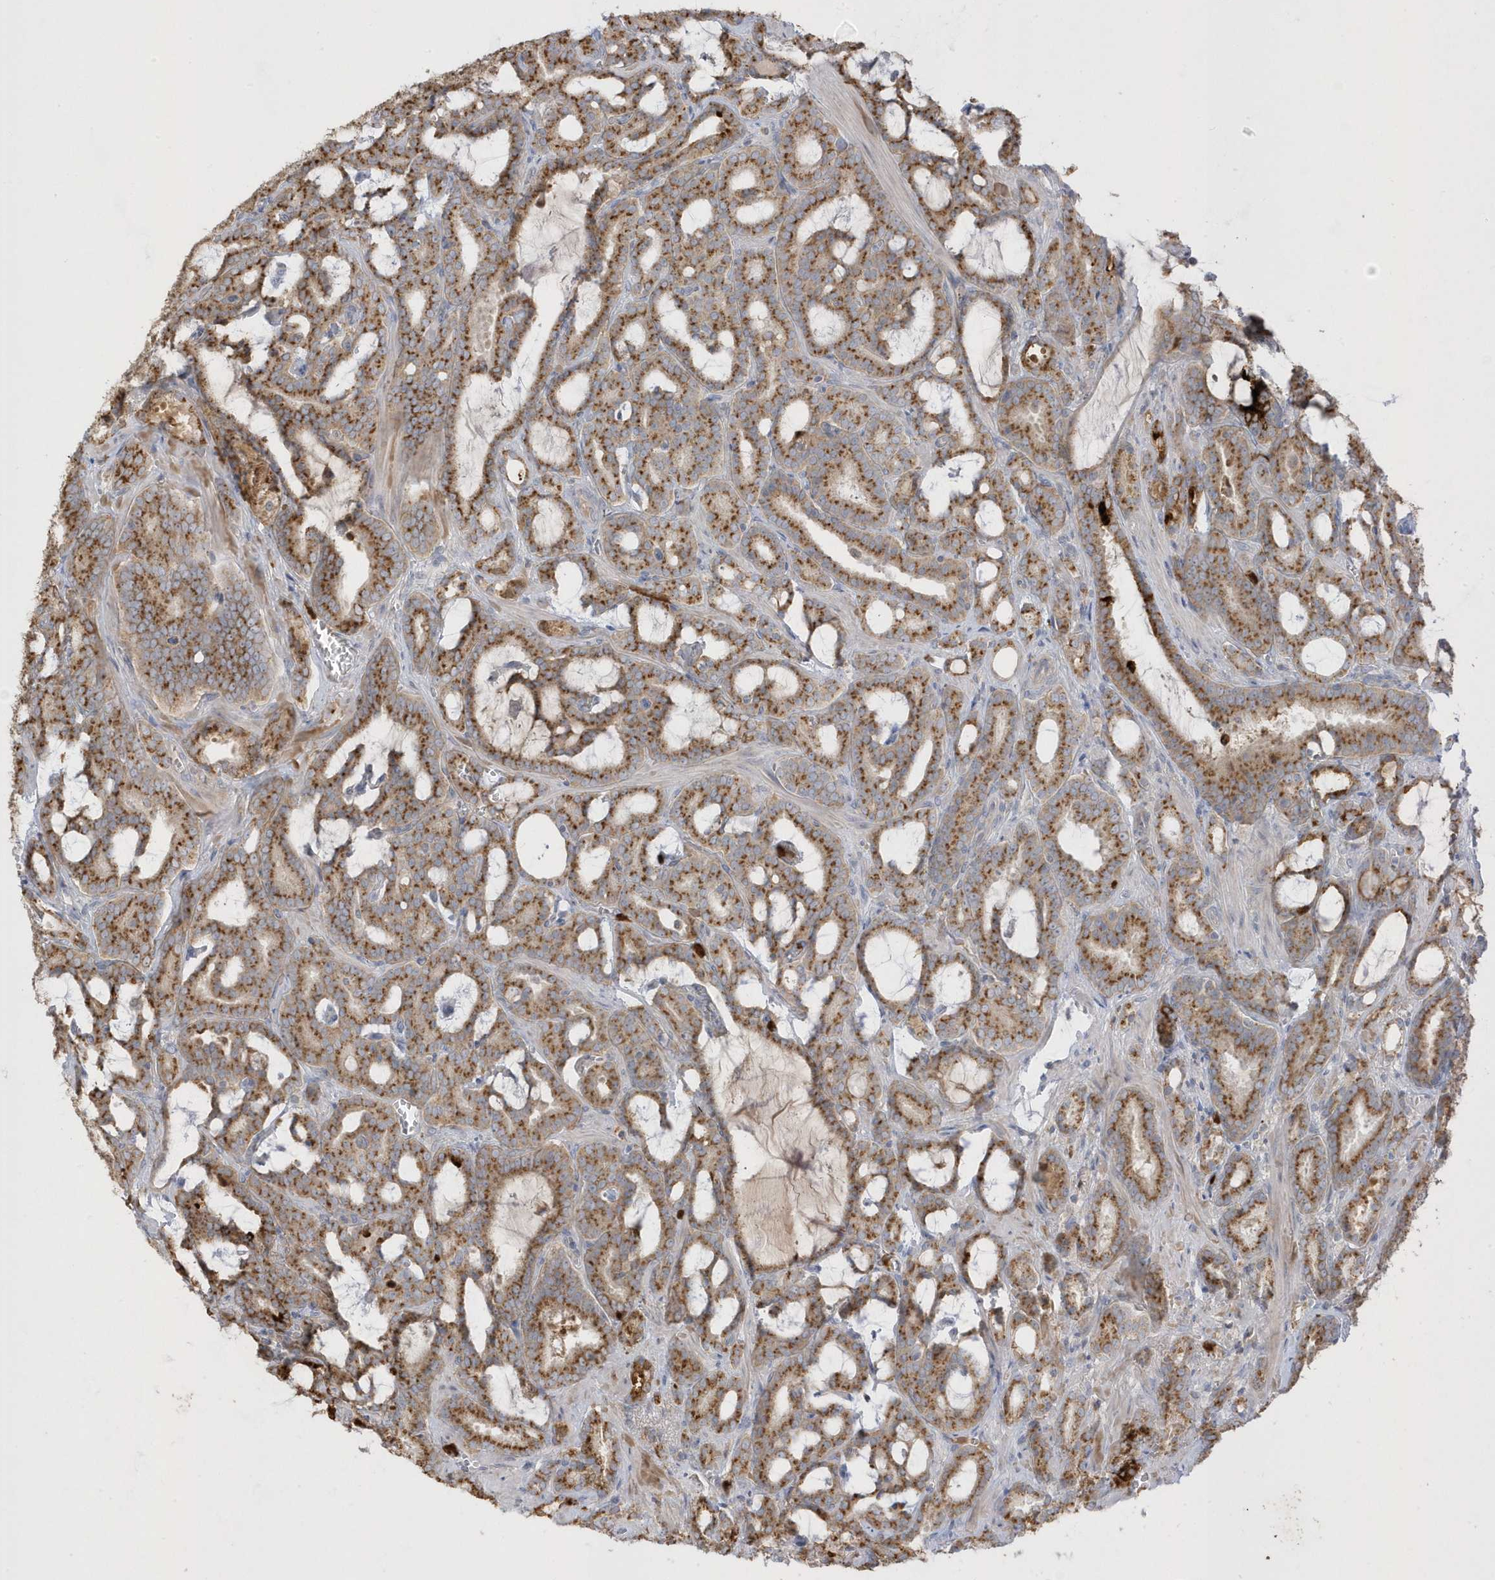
{"staining": {"intensity": "moderate", "quantity": ">75%", "location": "cytoplasmic/membranous"}, "tissue": "prostate cancer", "cell_type": "Tumor cells", "image_type": "cancer", "snomed": [{"axis": "morphology", "description": "Adenocarcinoma, High grade"}, {"axis": "topography", "description": "Prostate and seminal vesicle, NOS"}], "caption": "Prostate adenocarcinoma (high-grade) stained for a protein displays moderate cytoplasmic/membranous positivity in tumor cells.", "gene": "DPP9", "patient": {"sex": "male", "age": 67}}